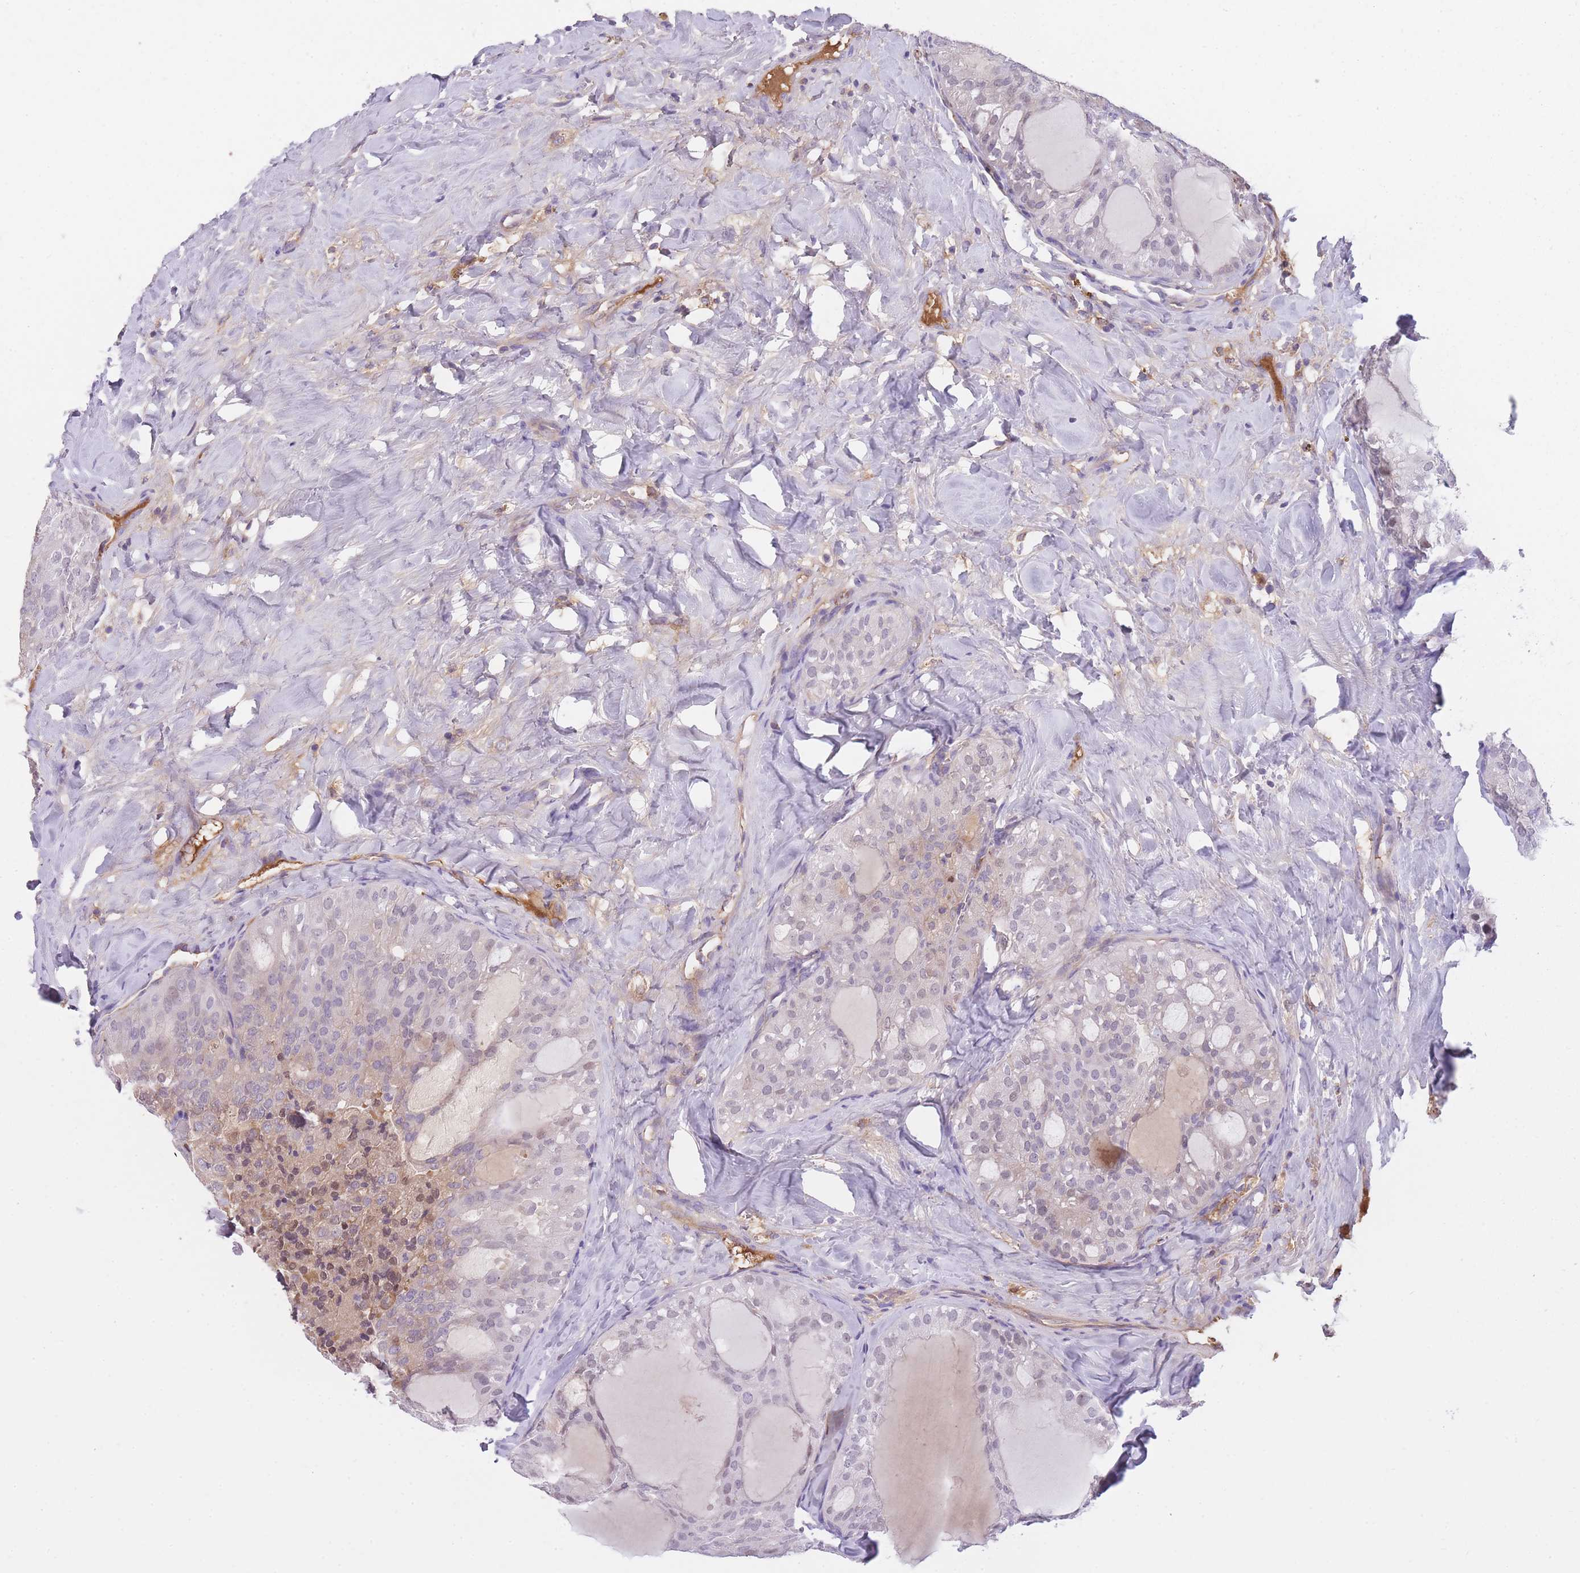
{"staining": {"intensity": "weak", "quantity": "25%-75%", "location": "cytoplasmic/membranous"}, "tissue": "thyroid cancer", "cell_type": "Tumor cells", "image_type": "cancer", "snomed": [{"axis": "morphology", "description": "Follicular adenoma carcinoma, NOS"}, {"axis": "topography", "description": "Thyroid gland"}], "caption": "Thyroid follicular adenoma carcinoma stained with a protein marker displays weak staining in tumor cells.", "gene": "GNAT1", "patient": {"sex": "male", "age": 75}}